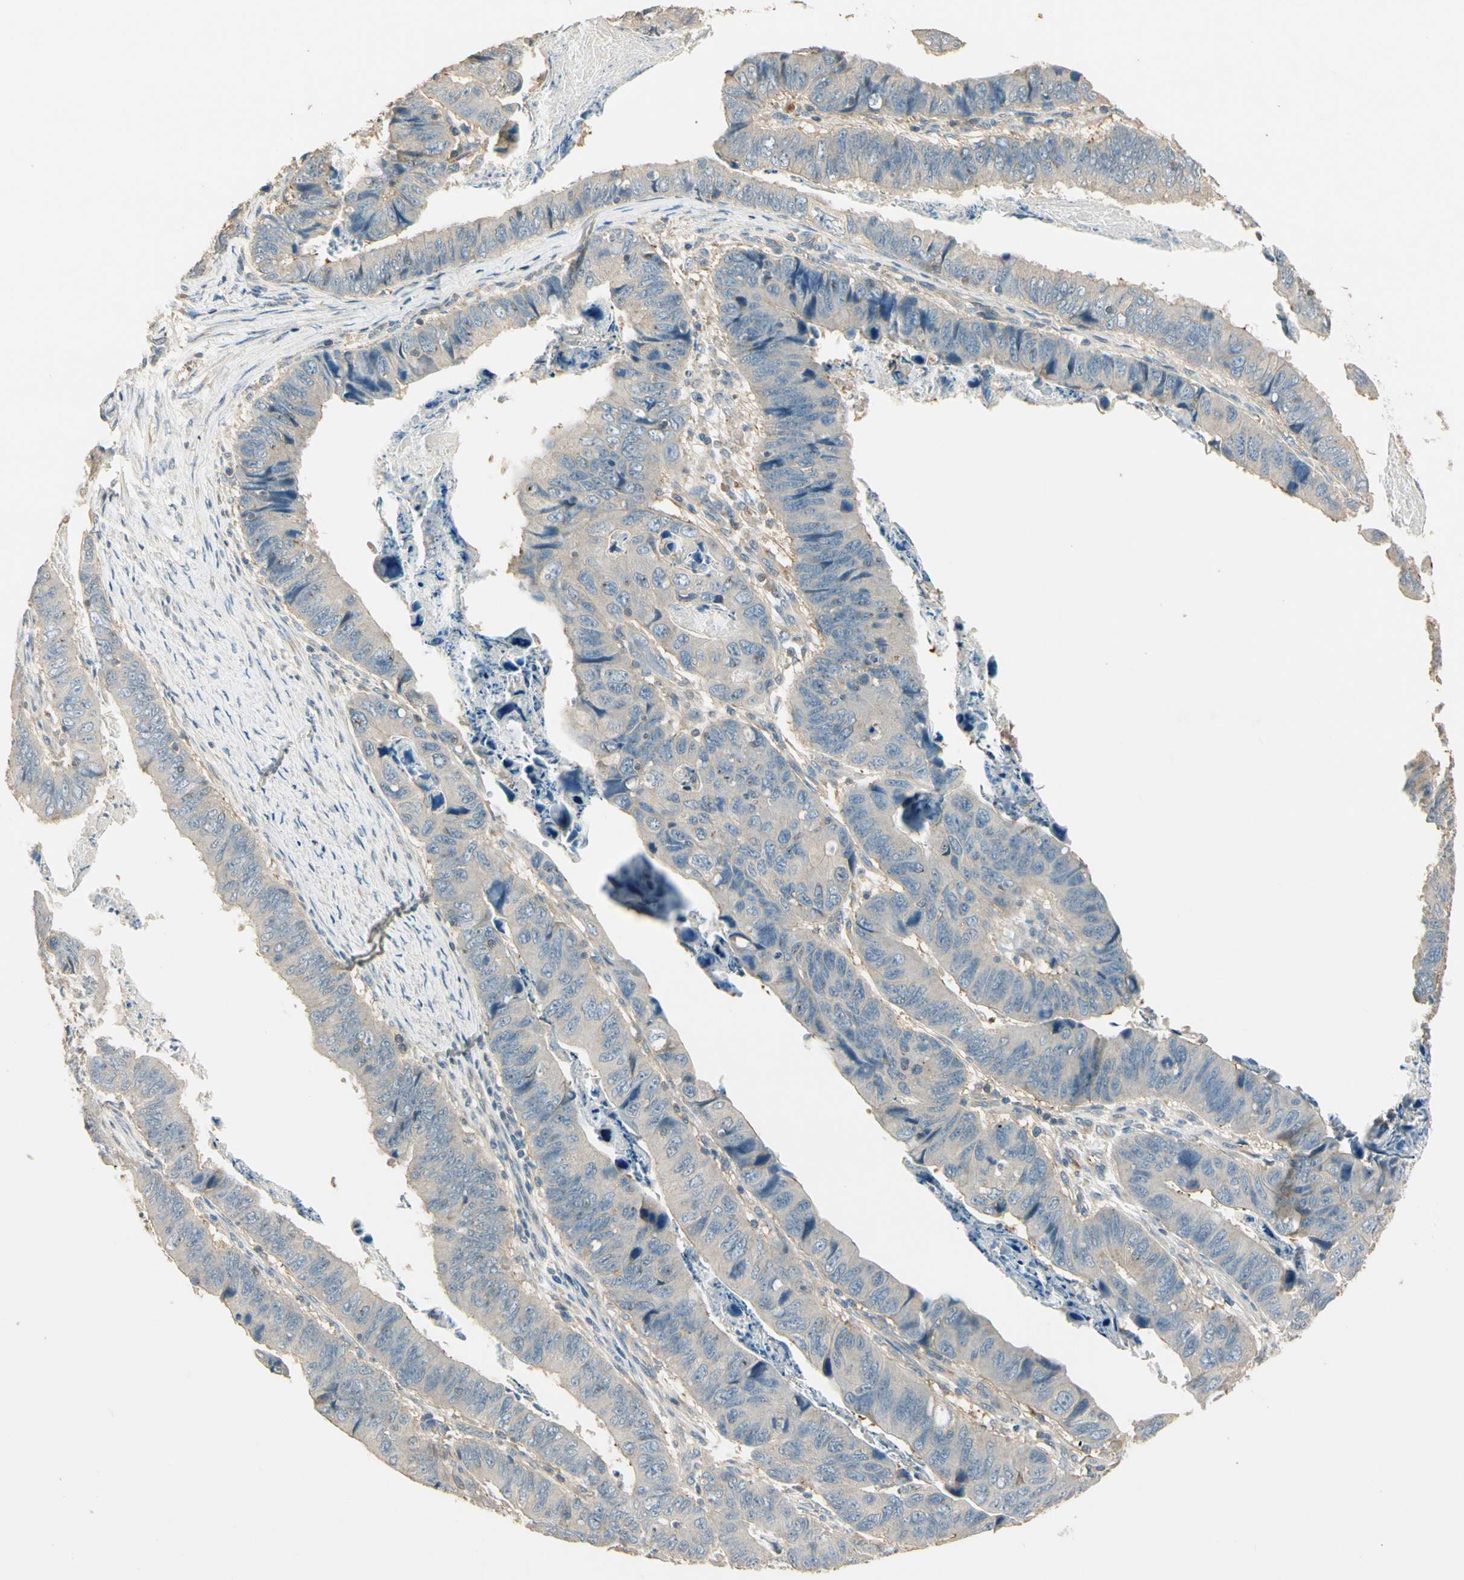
{"staining": {"intensity": "weak", "quantity": "<25%", "location": "cytoplasmic/membranous"}, "tissue": "stomach cancer", "cell_type": "Tumor cells", "image_type": "cancer", "snomed": [{"axis": "morphology", "description": "Adenocarcinoma, NOS"}, {"axis": "topography", "description": "Stomach, lower"}], "caption": "The immunohistochemistry histopathology image has no significant expression in tumor cells of stomach cancer (adenocarcinoma) tissue.", "gene": "PLXNA1", "patient": {"sex": "male", "age": 77}}